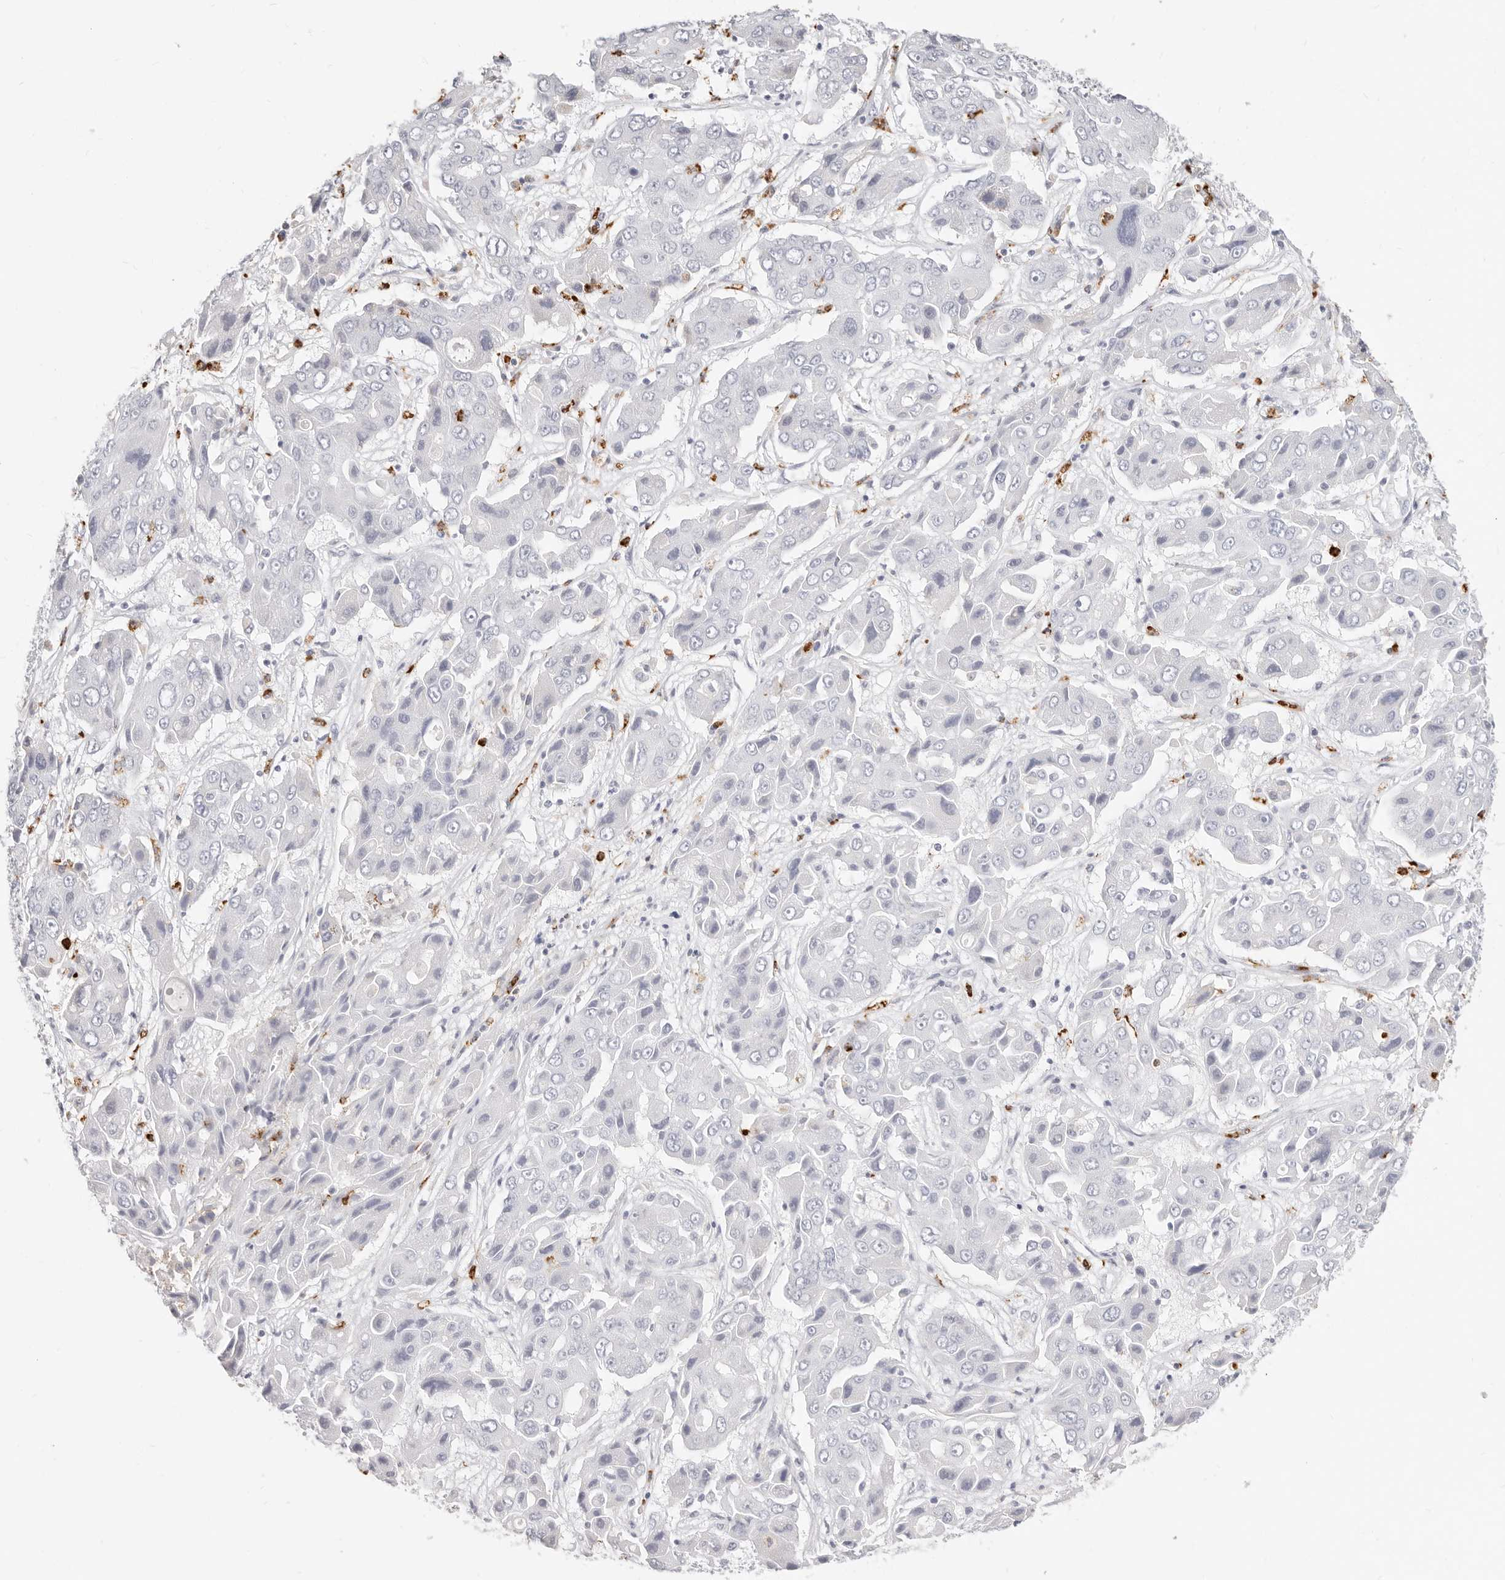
{"staining": {"intensity": "negative", "quantity": "none", "location": "none"}, "tissue": "liver cancer", "cell_type": "Tumor cells", "image_type": "cancer", "snomed": [{"axis": "morphology", "description": "Cholangiocarcinoma"}, {"axis": "topography", "description": "Liver"}], "caption": "Immunohistochemistry (IHC) image of neoplastic tissue: human liver cholangiocarcinoma stained with DAB shows no significant protein staining in tumor cells.", "gene": "CAMP", "patient": {"sex": "male", "age": 67}}